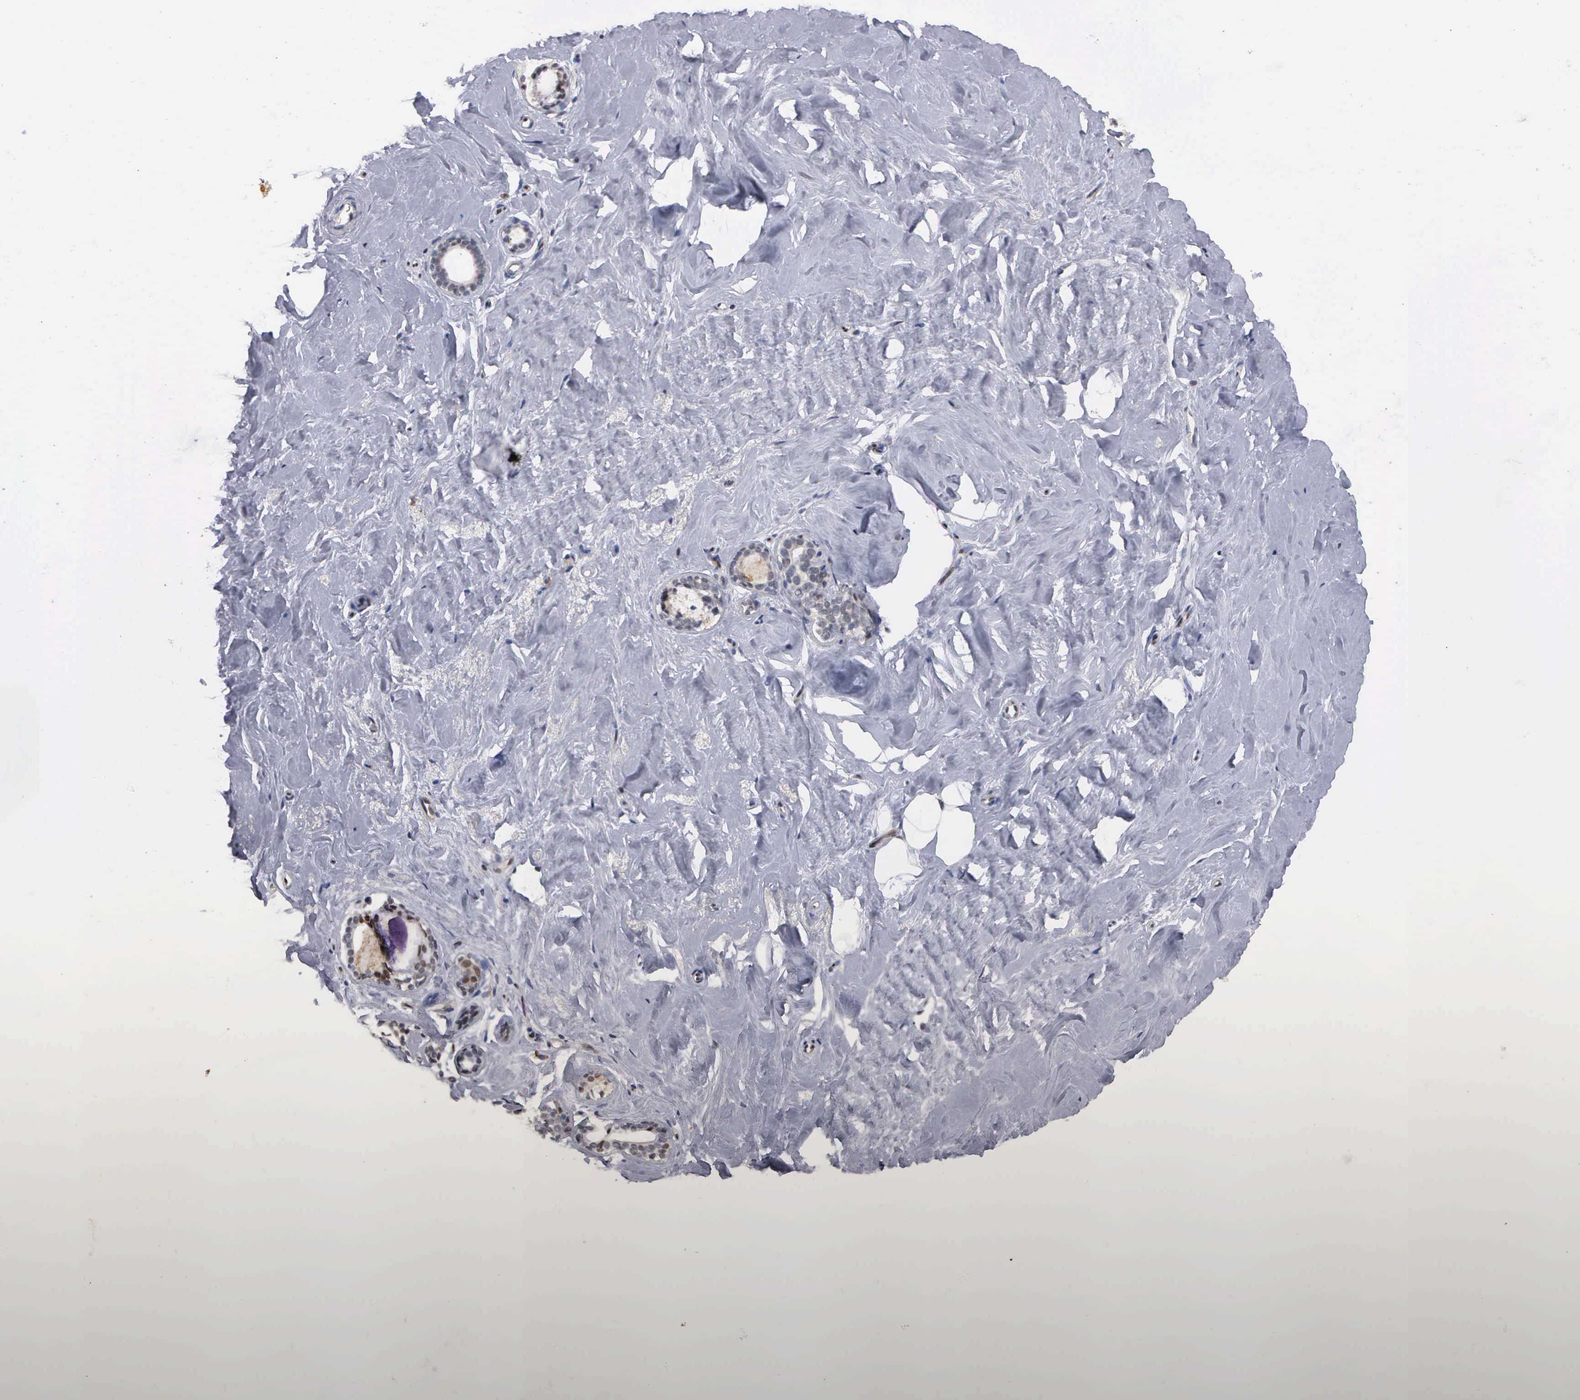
{"staining": {"intensity": "weak", "quantity": ">75%", "location": "nuclear"}, "tissue": "breast", "cell_type": "Adipocytes", "image_type": "normal", "snomed": [{"axis": "morphology", "description": "Normal tissue, NOS"}, {"axis": "topography", "description": "Breast"}], "caption": "Immunohistochemistry of unremarkable human breast displays low levels of weak nuclear positivity in about >75% of adipocytes.", "gene": "ZBTB33", "patient": {"sex": "female", "age": 54}}